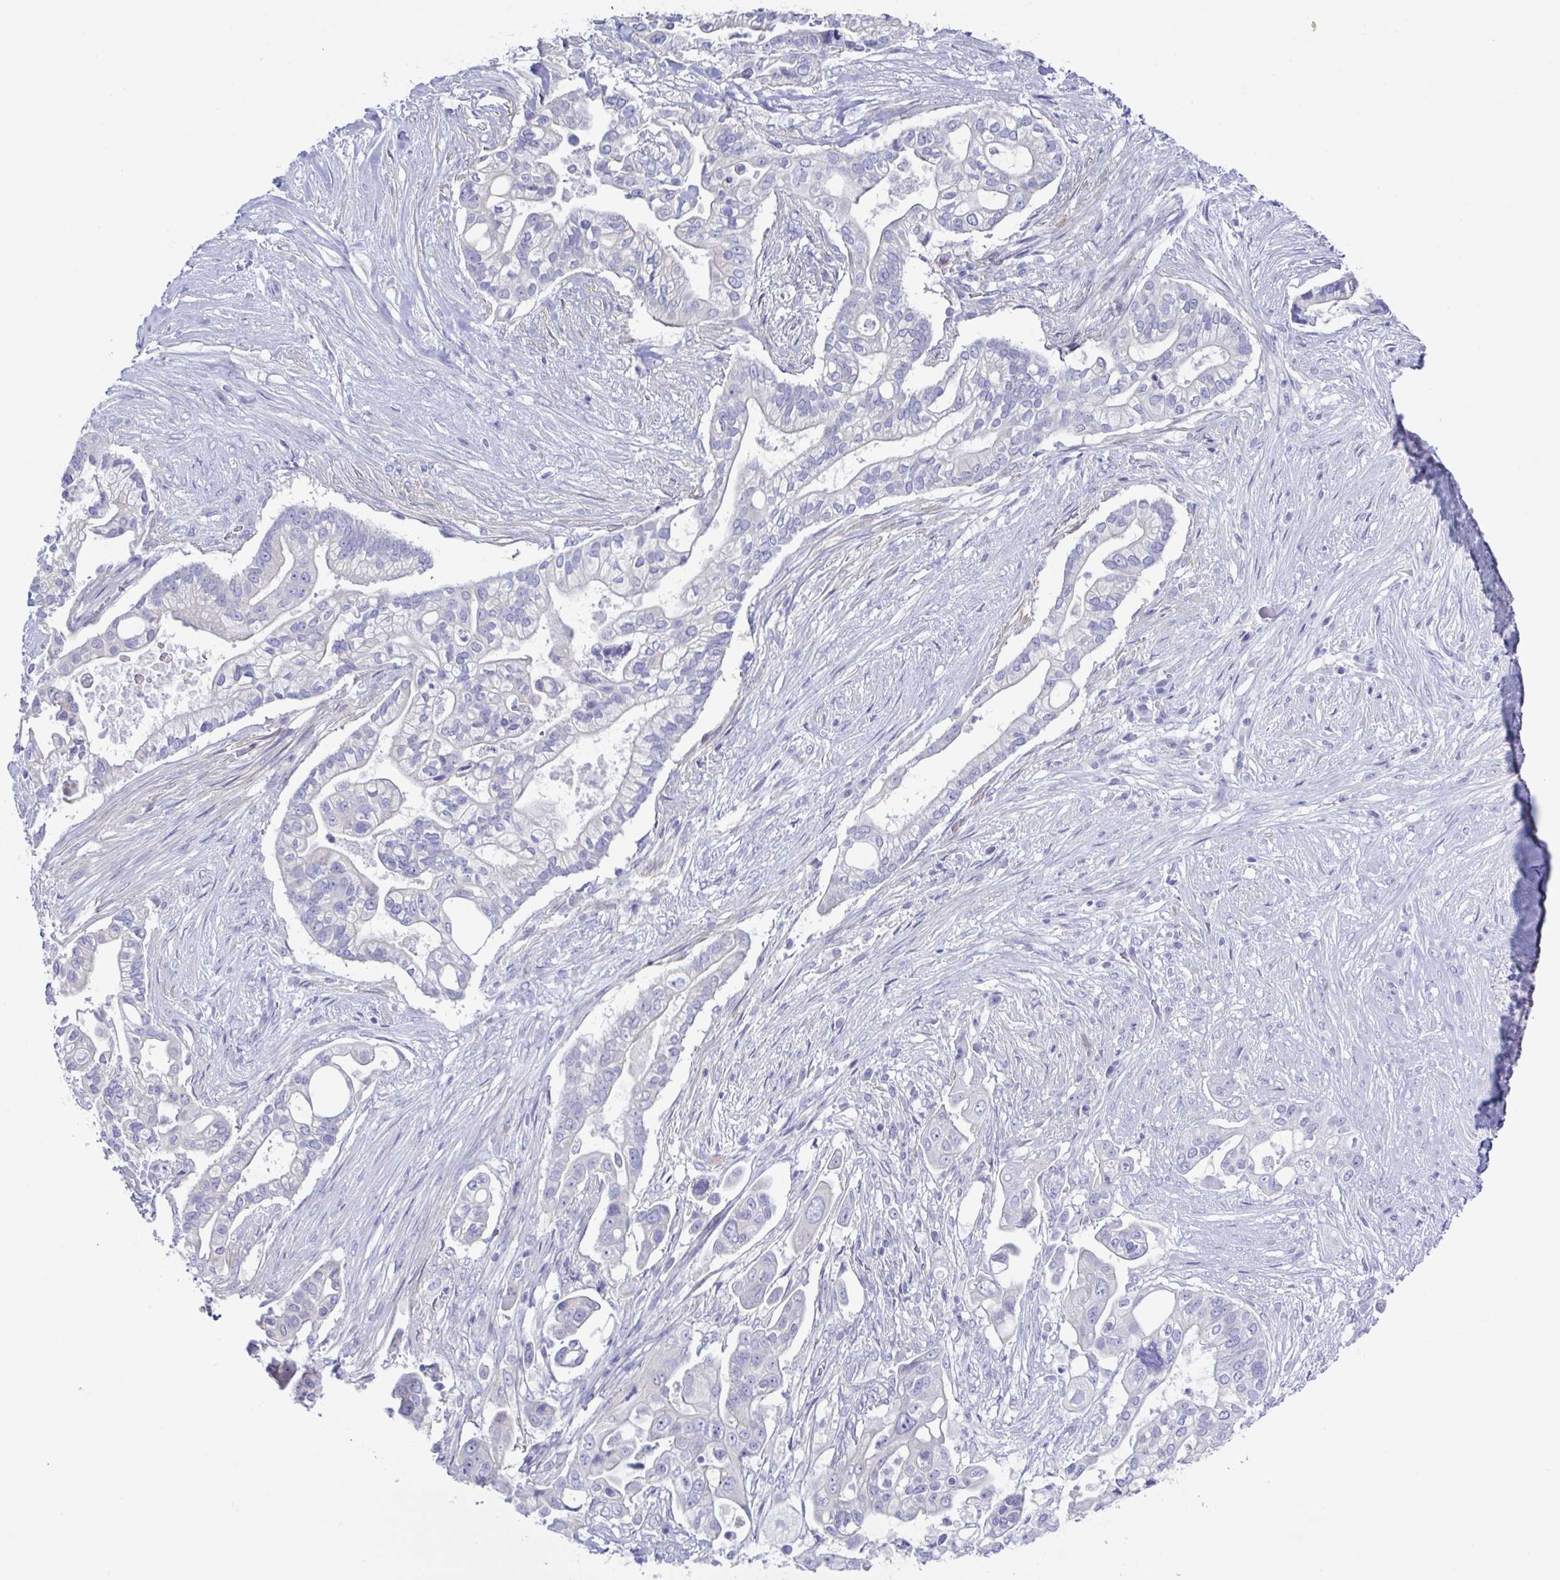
{"staining": {"intensity": "negative", "quantity": "none", "location": "none"}, "tissue": "pancreatic cancer", "cell_type": "Tumor cells", "image_type": "cancer", "snomed": [{"axis": "morphology", "description": "Adenocarcinoma, NOS"}, {"axis": "topography", "description": "Pancreas"}], "caption": "The micrograph demonstrates no staining of tumor cells in pancreatic cancer (adenocarcinoma).", "gene": "MED11", "patient": {"sex": "female", "age": 69}}